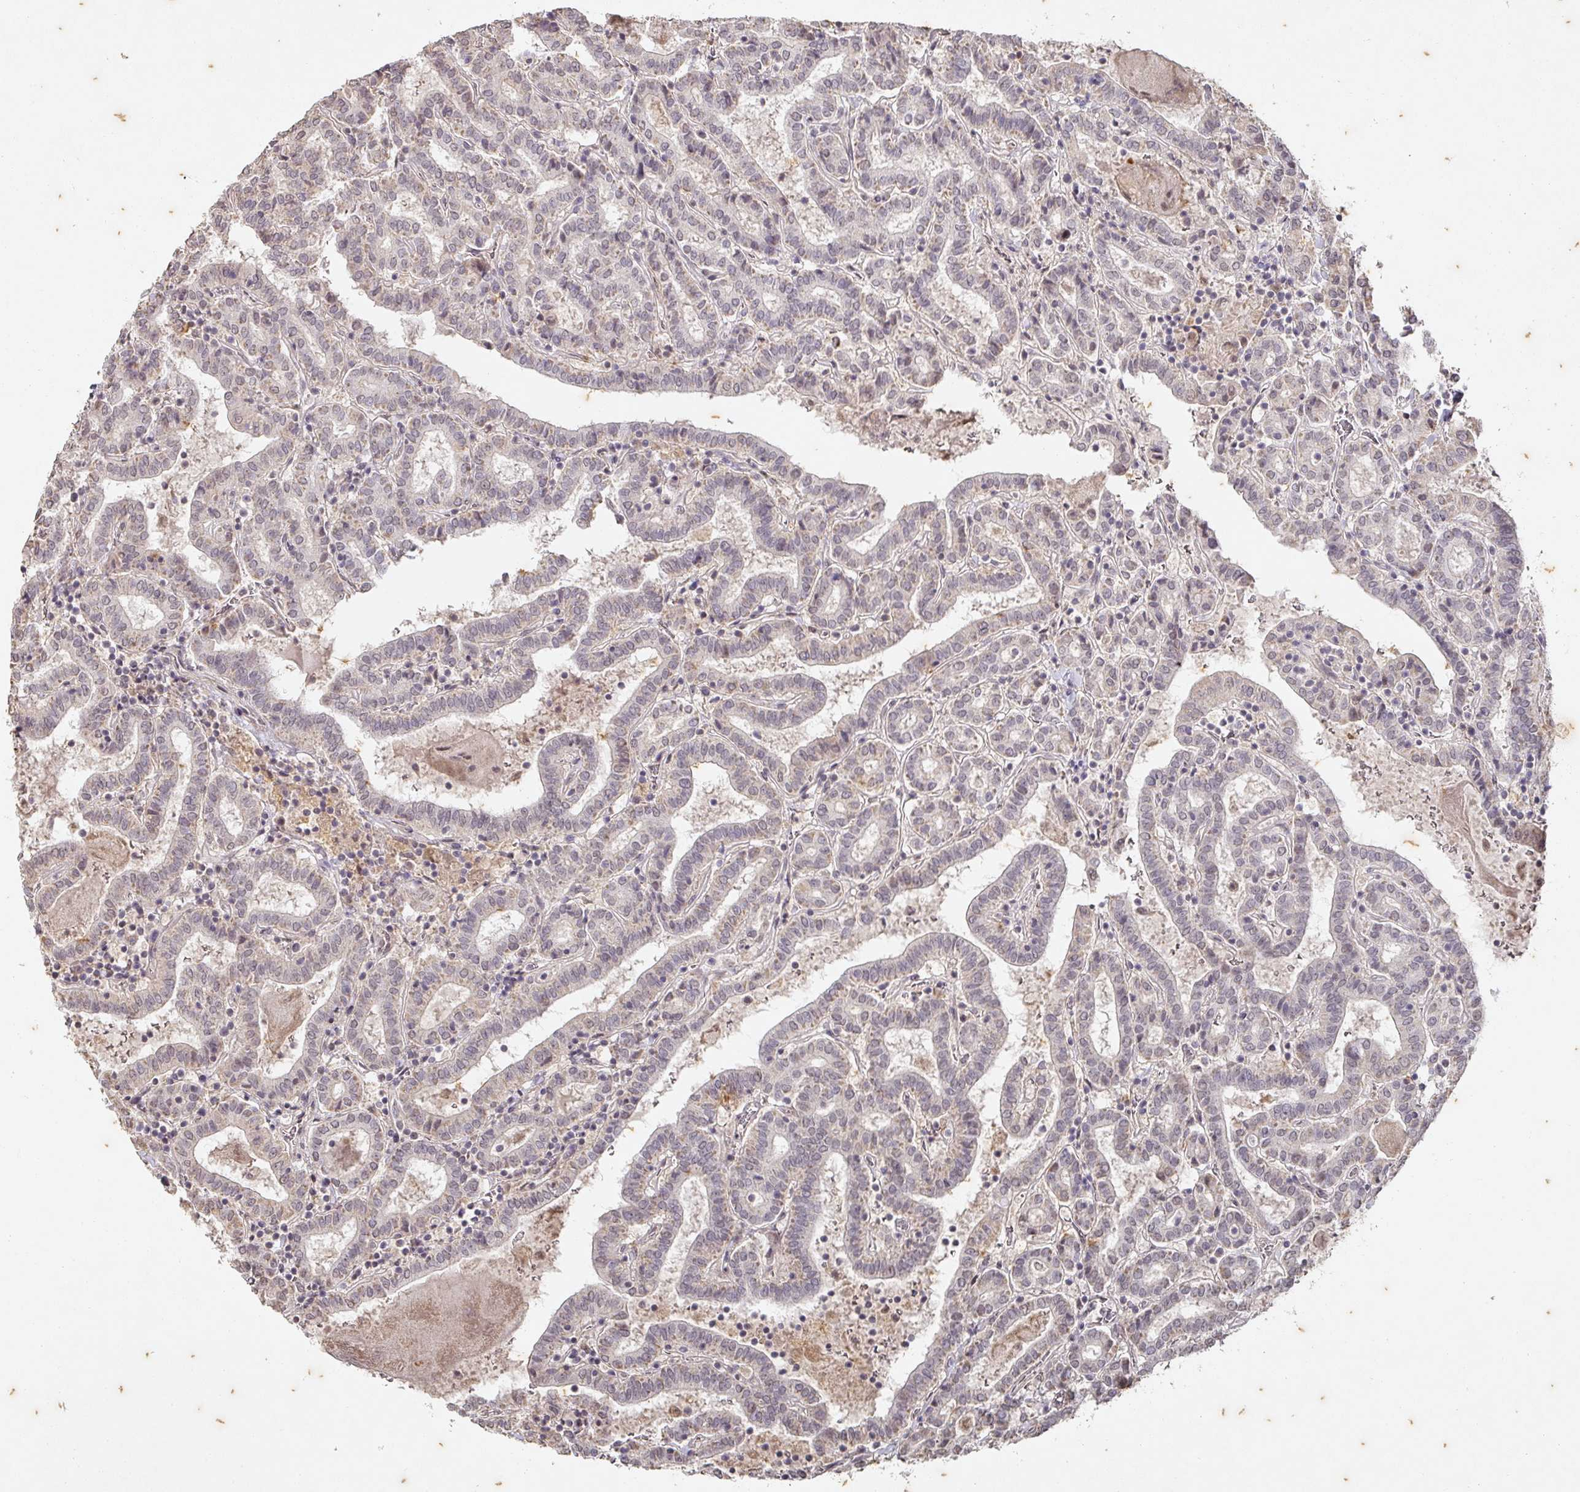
{"staining": {"intensity": "negative", "quantity": "none", "location": "none"}, "tissue": "thyroid cancer", "cell_type": "Tumor cells", "image_type": "cancer", "snomed": [{"axis": "morphology", "description": "Papillary adenocarcinoma, NOS"}, {"axis": "topography", "description": "Thyroid gland"}], "caption": "Immunohistochemistry micrograph of neoplastic tissue: human thyroid cancer stained with DAB shows no significant protein staining in tumor cells.", "gene": "CAPN5", "patient": {"sex": "female", "age": 72}}